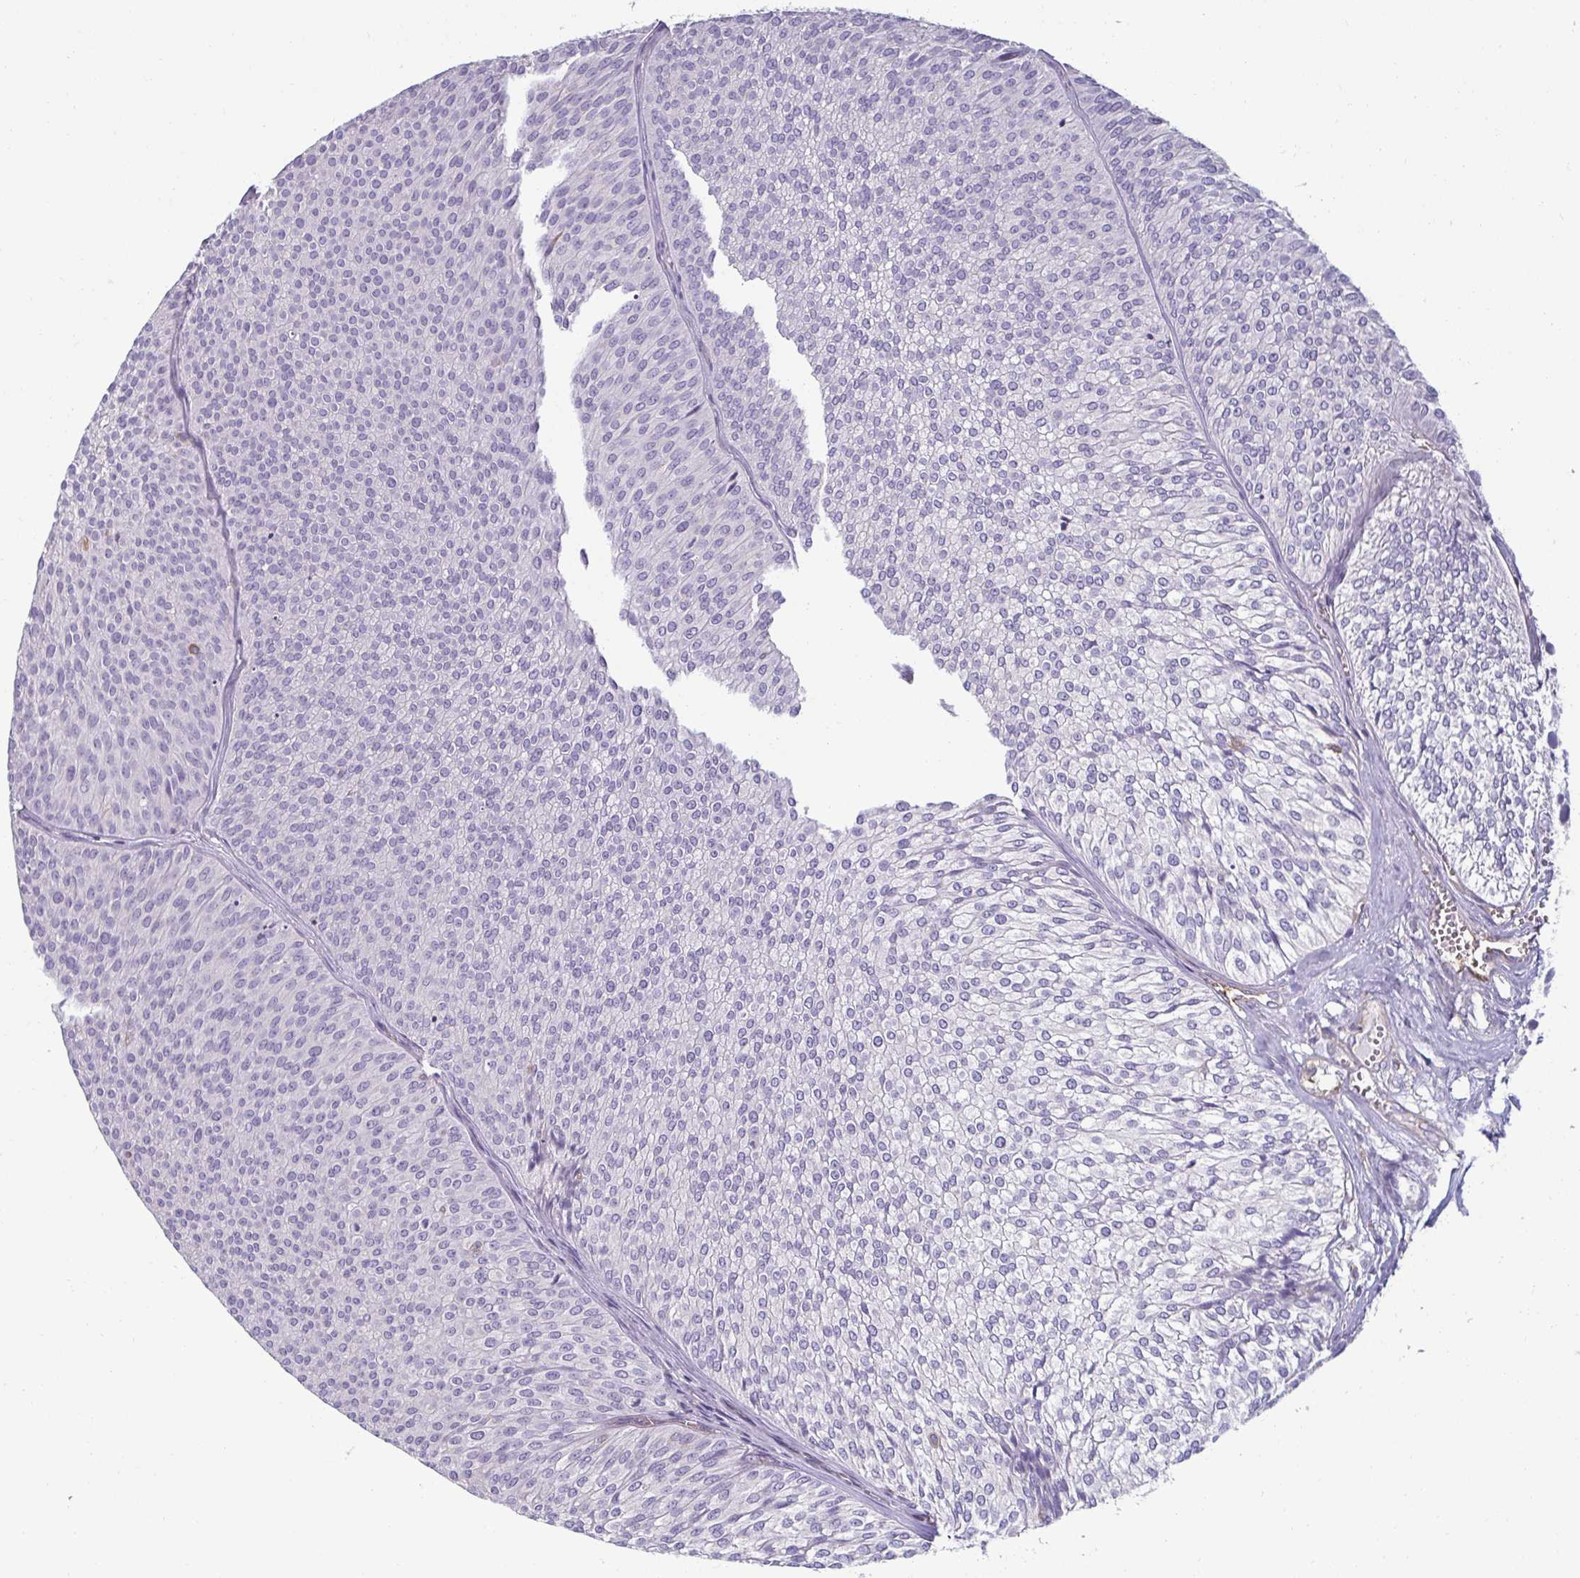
{"staining": {"intensity": "negative", "quantity": "none", "location": "none"}, "tissue": "urothelial cancer", "cell_type": "Tumor cells", "image_type": "cancer", "snomed": [{"axis": "morphology", "description": "Urothelial carcinoma, Low grade"}, {"axis": "topography", "description": "Urinary bladder"}], "caption": "IHC of low-grade urothelial carcinoma reveals no positivity in tumor cells.", "gene": "PDE2A", "patient": {"sex": "male", "age": 91}}